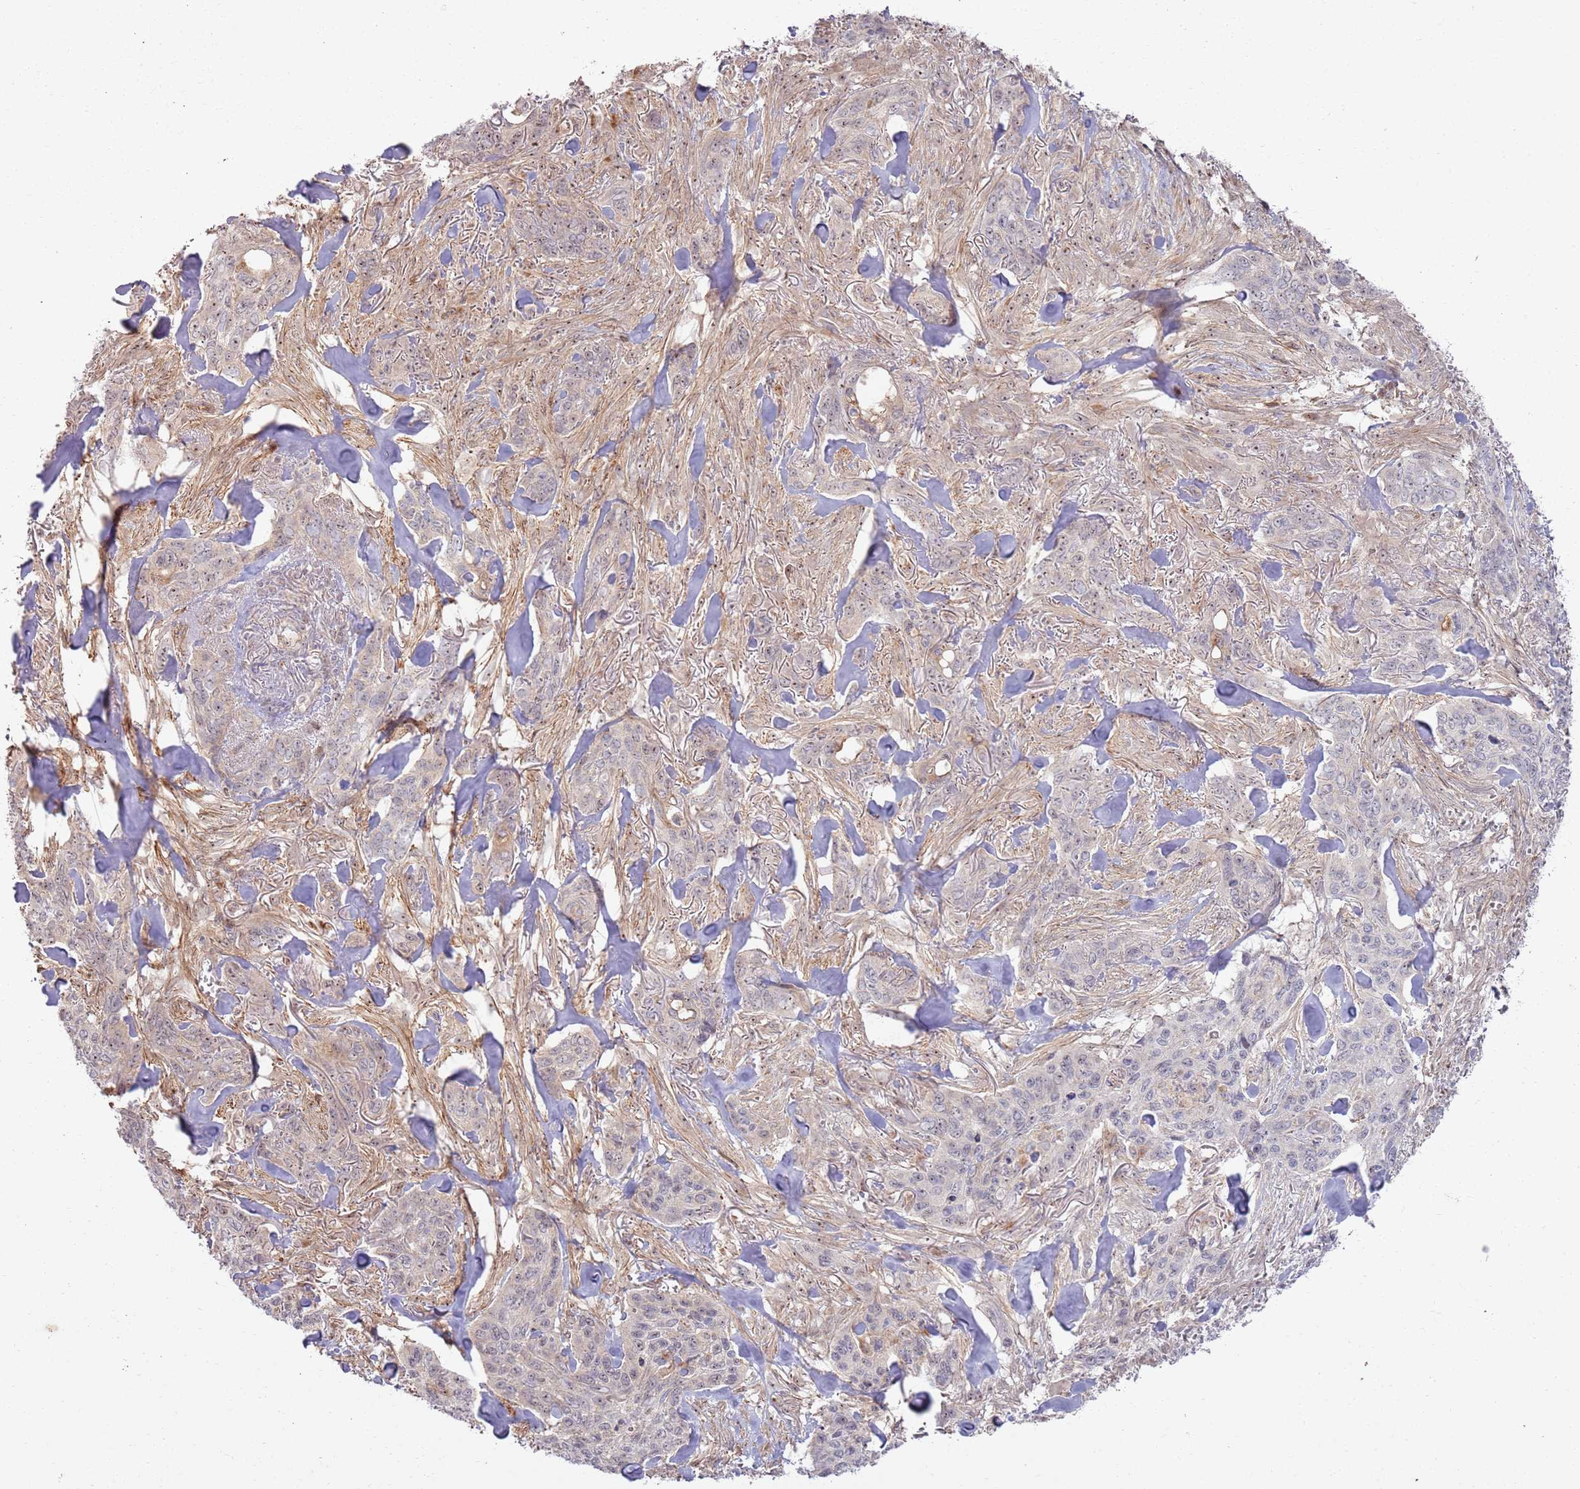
{"staining": {"intensity": "weak", "quantity": "<25%", "location": "nuclear"}, "tissue": "skin cancer", "cell_type": "Tumor cells", "image_type": "cancer", "snomed": [{"axis": "morphology", "description": "Basal cell carcinoma"}, {"axis": "topography", "description": "Skin"}], "caption": "Tumor cells show no significant positivity in skin basal cell carcinoma.", "gene": "CNPY1", "patient": {"sex": "male", "age": 86}}